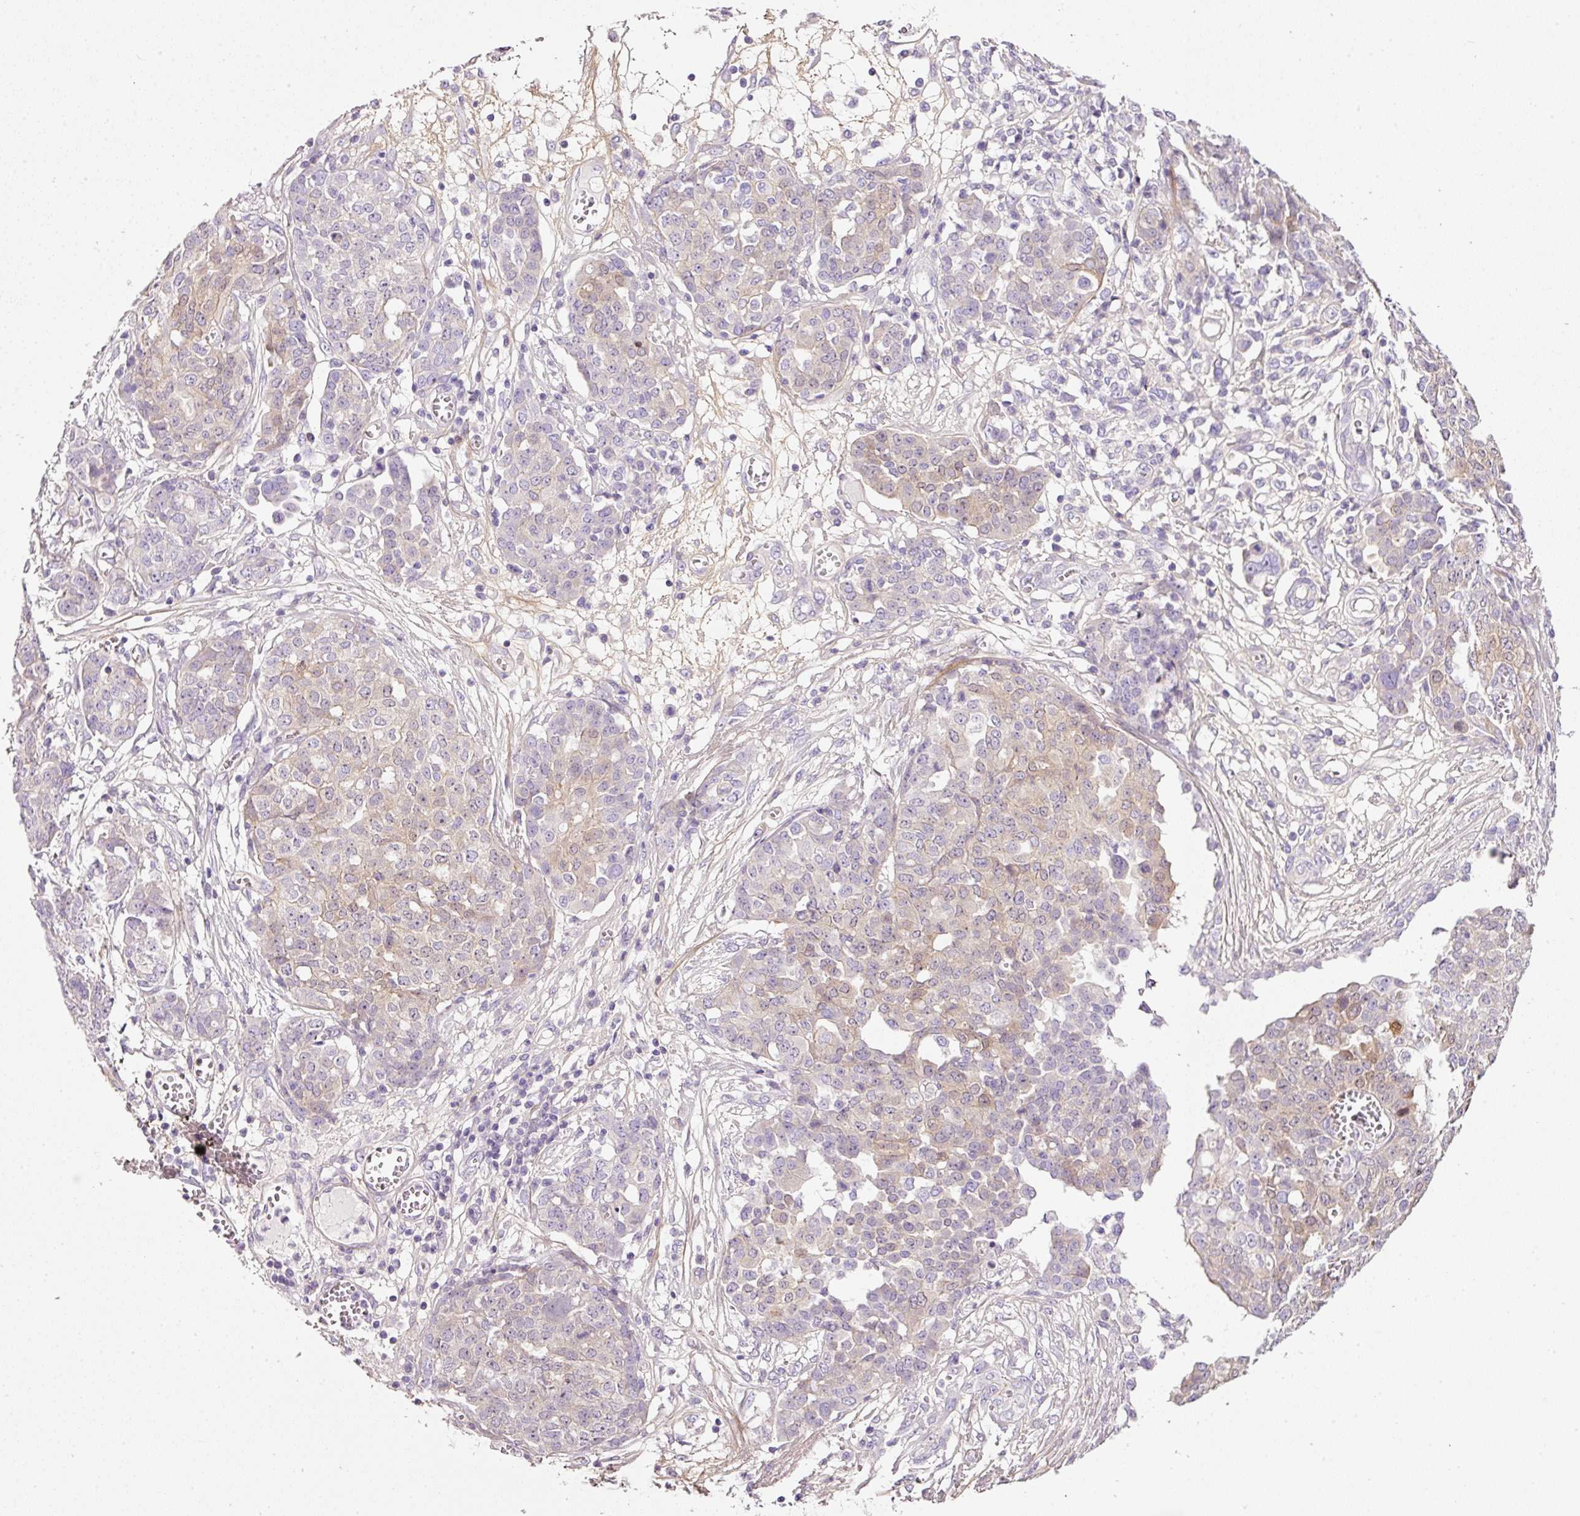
{"staining": {"intensity": "weak", "quantity": "<25%", "location": "cytoplasmic/membranous"}, "tissue": "ovarian cancer", "cell_type": "Tumor cells", "image_type": "cancer", "snomed": [{"axis": "morphology", "description": "Cystadenocarcinoma, serous, NOS"}, {"axis": "topography", "description": "Soft tissue"}, {"axis": "topography", "description": "Ovary"}], "caption": "Image shows no significant protein positivity in tumor cells of ovarian serous cystadenocarcinoma.", "gene": "SOS2", "patient": {"sex": "female", "age": 57}}